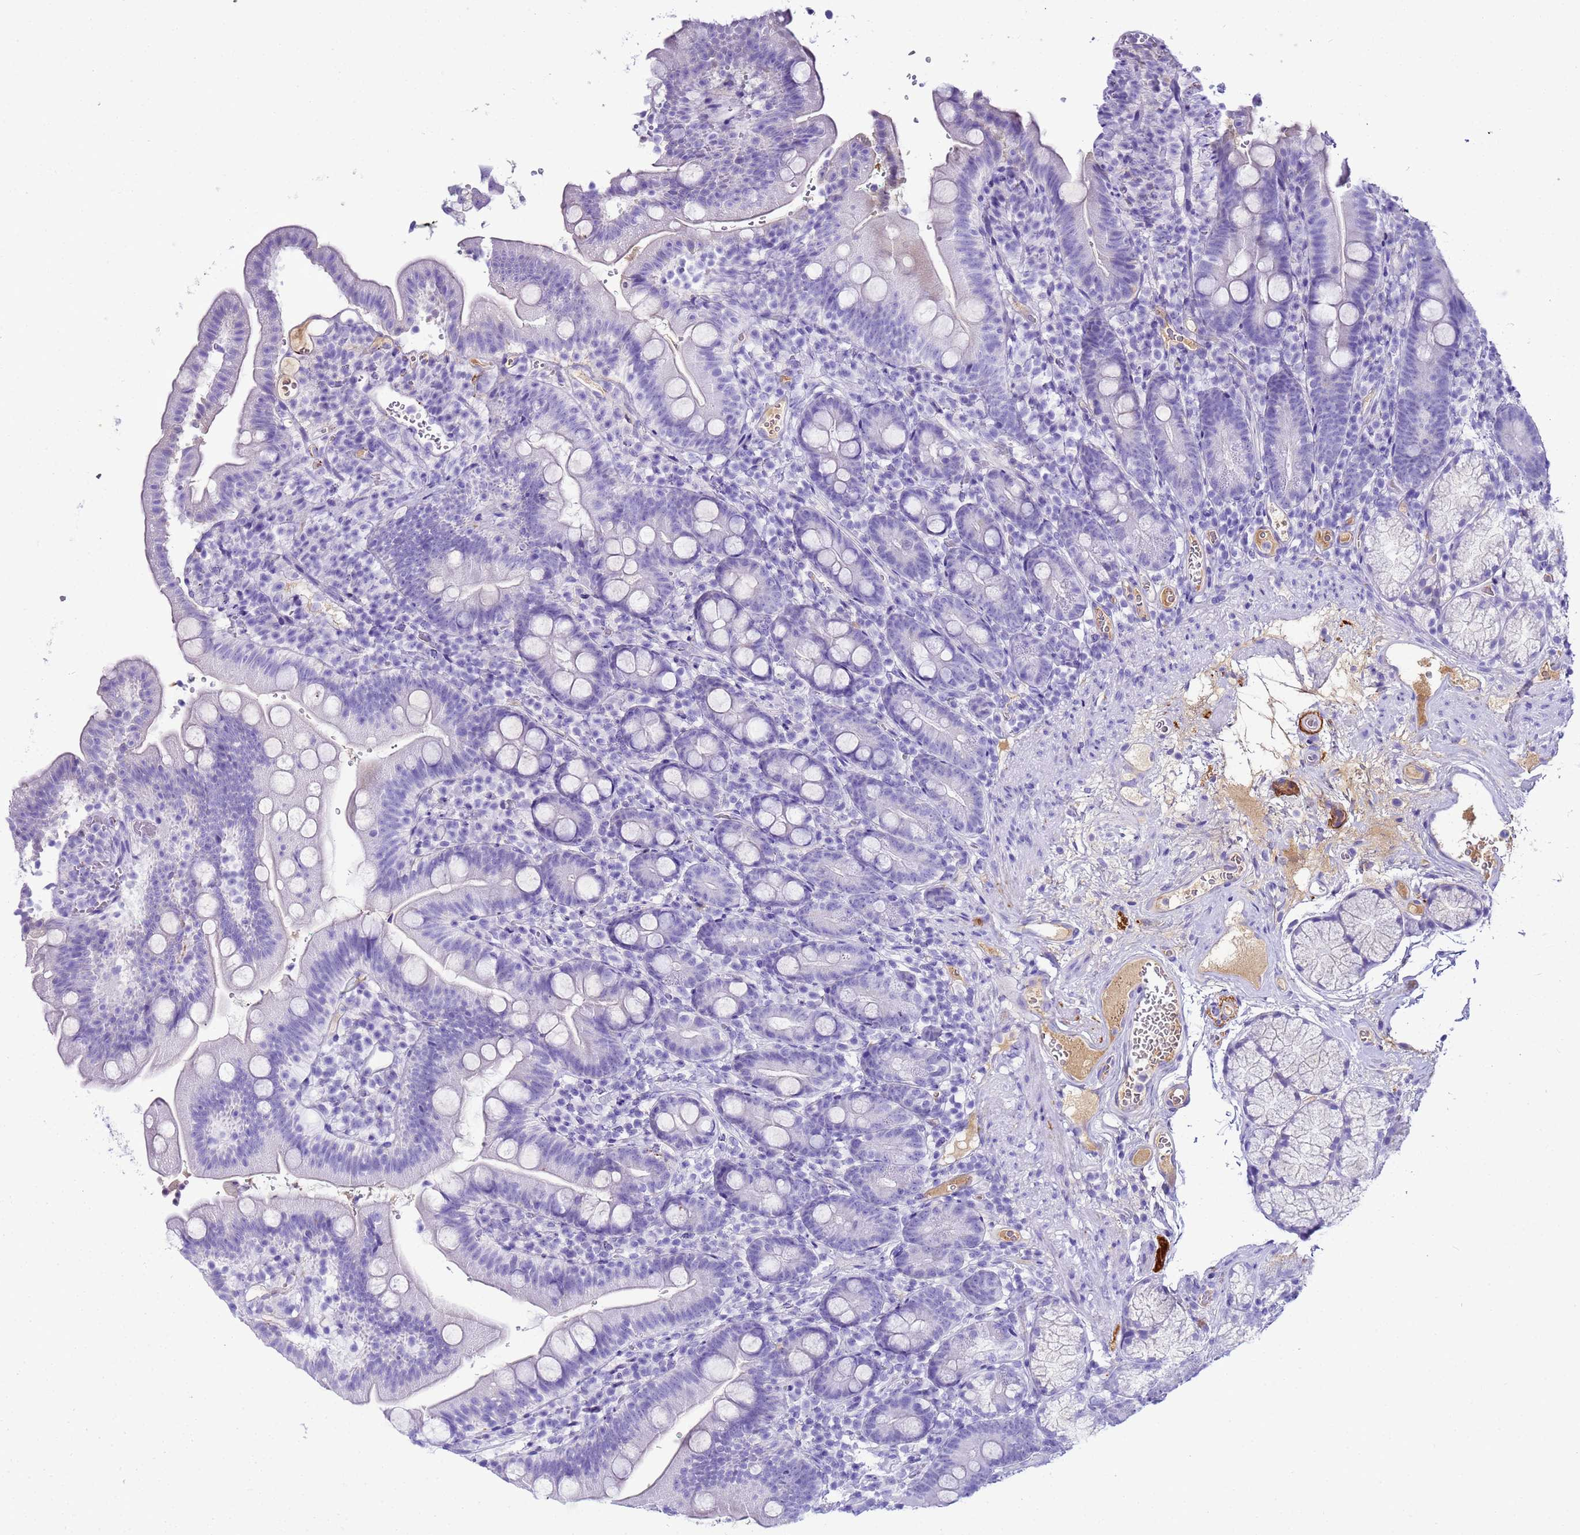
{"staining": {"intensity": "negative", "quantity": "none", "location": "none"}, "tissue": "duodenum", "cell_type": "Glandular cells", "image_type": "normal", "snomed": [{"axis": "morphology", "description": "Normal tissue, NOS"}, {"axis": "topography", "description": "Duodenum"}], "caption": "This photomicrograph is of normal duodenum stained with IHC to label a protein in brown with the nuclei are counter-stained blue. There is no expression in glandular cells. (DAB immunohistochemistry visualized using brightfield microscopy, high magnification).", "gene": "CFHR1", "patient": {"sex": "female", "age": 67}}